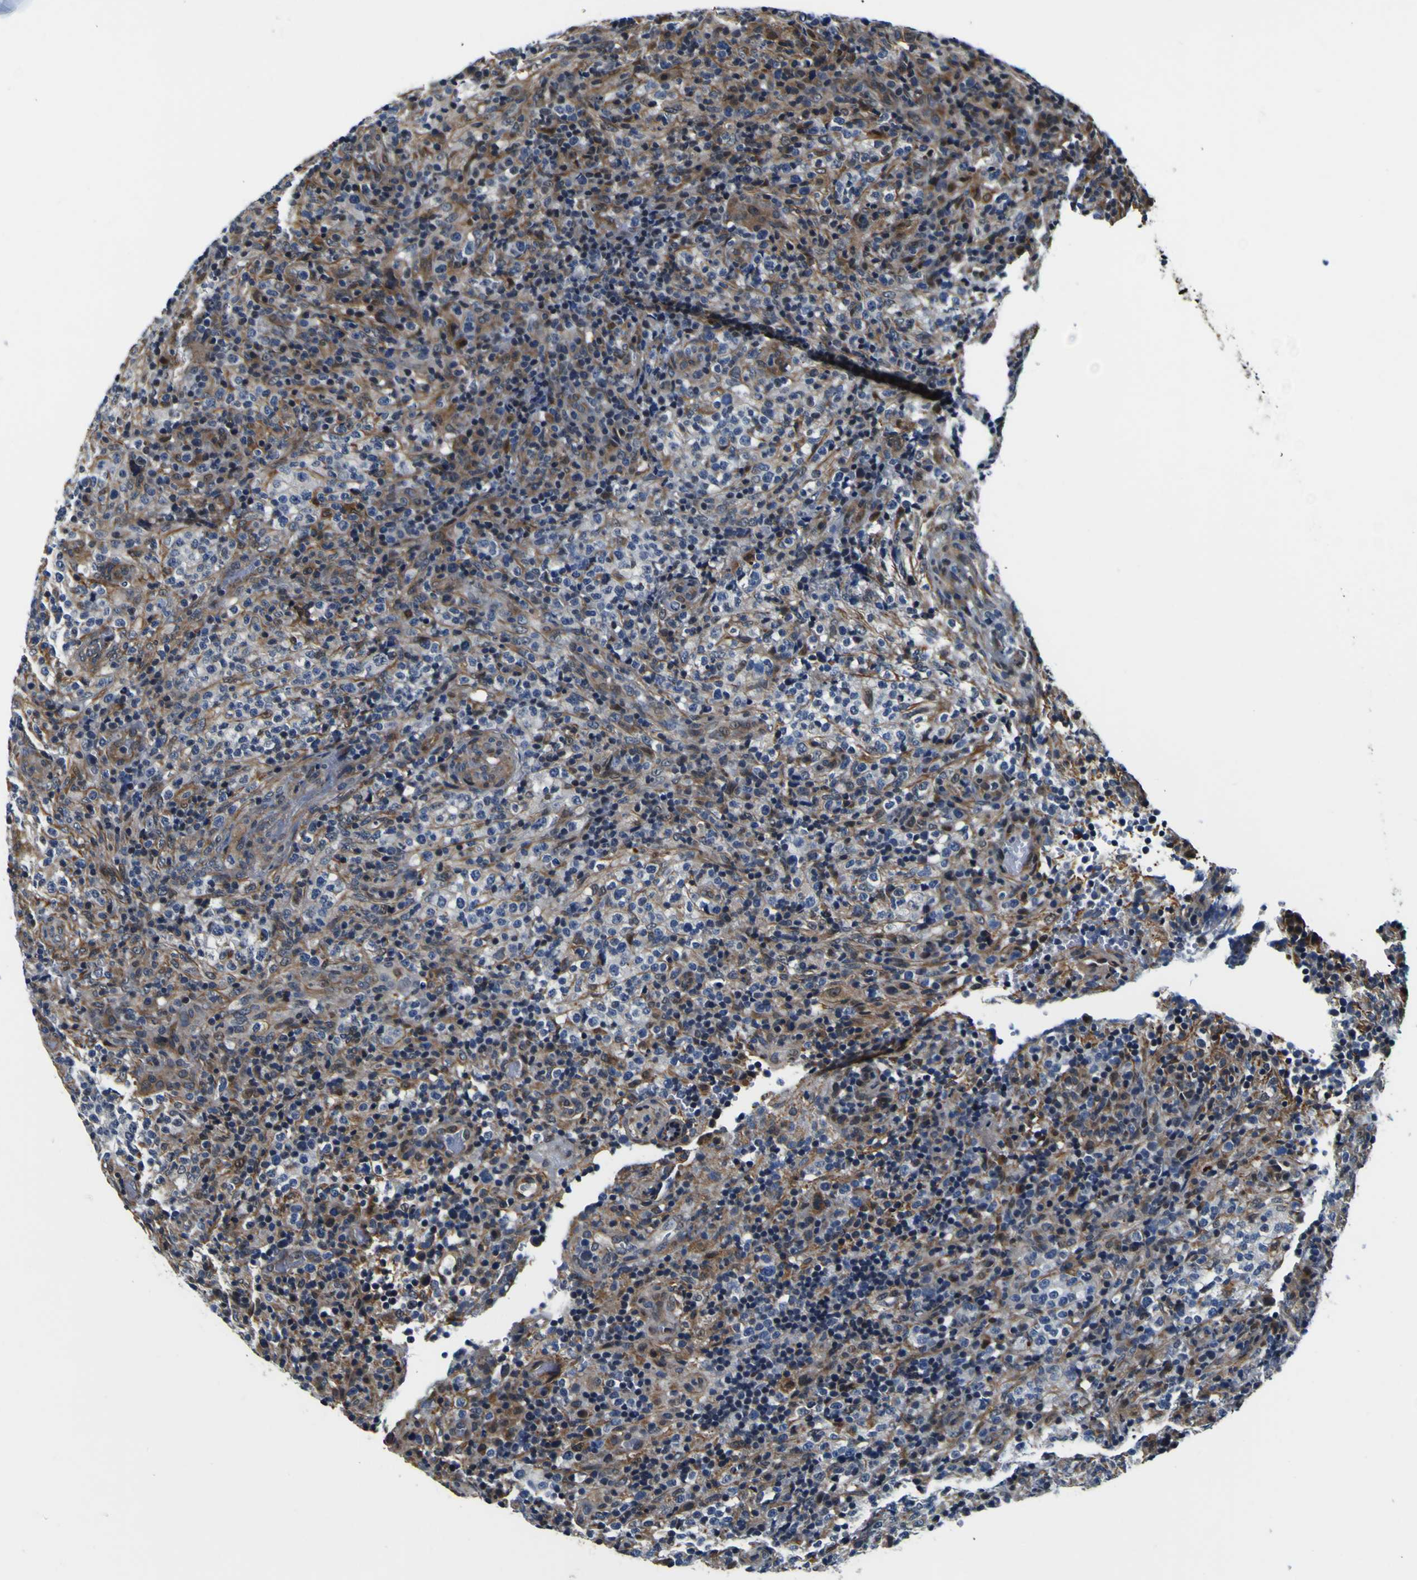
{"staining": {"intensity": "weak", "quantity": "<25%", "location": "nuclear"}, "tissue": "lymphoma", "cell_type": "Tumor cells", "image_type": "cancer", "snomed": [{"axis": "morphology", "description": "Malignant lymphoma, non-Hodgkin's type, High grade"}, {"axis": "topography", "description": "Lymph node"}], "caption": "Immunohistochemistry photomicrograph of human high-grade malignant lymphoma, non-Hodgkin's type stained for a protein (brown), which shows no staining in tumor cells.", "gene": "POSTN", "patient": {"sex": "female", "age": 76}}